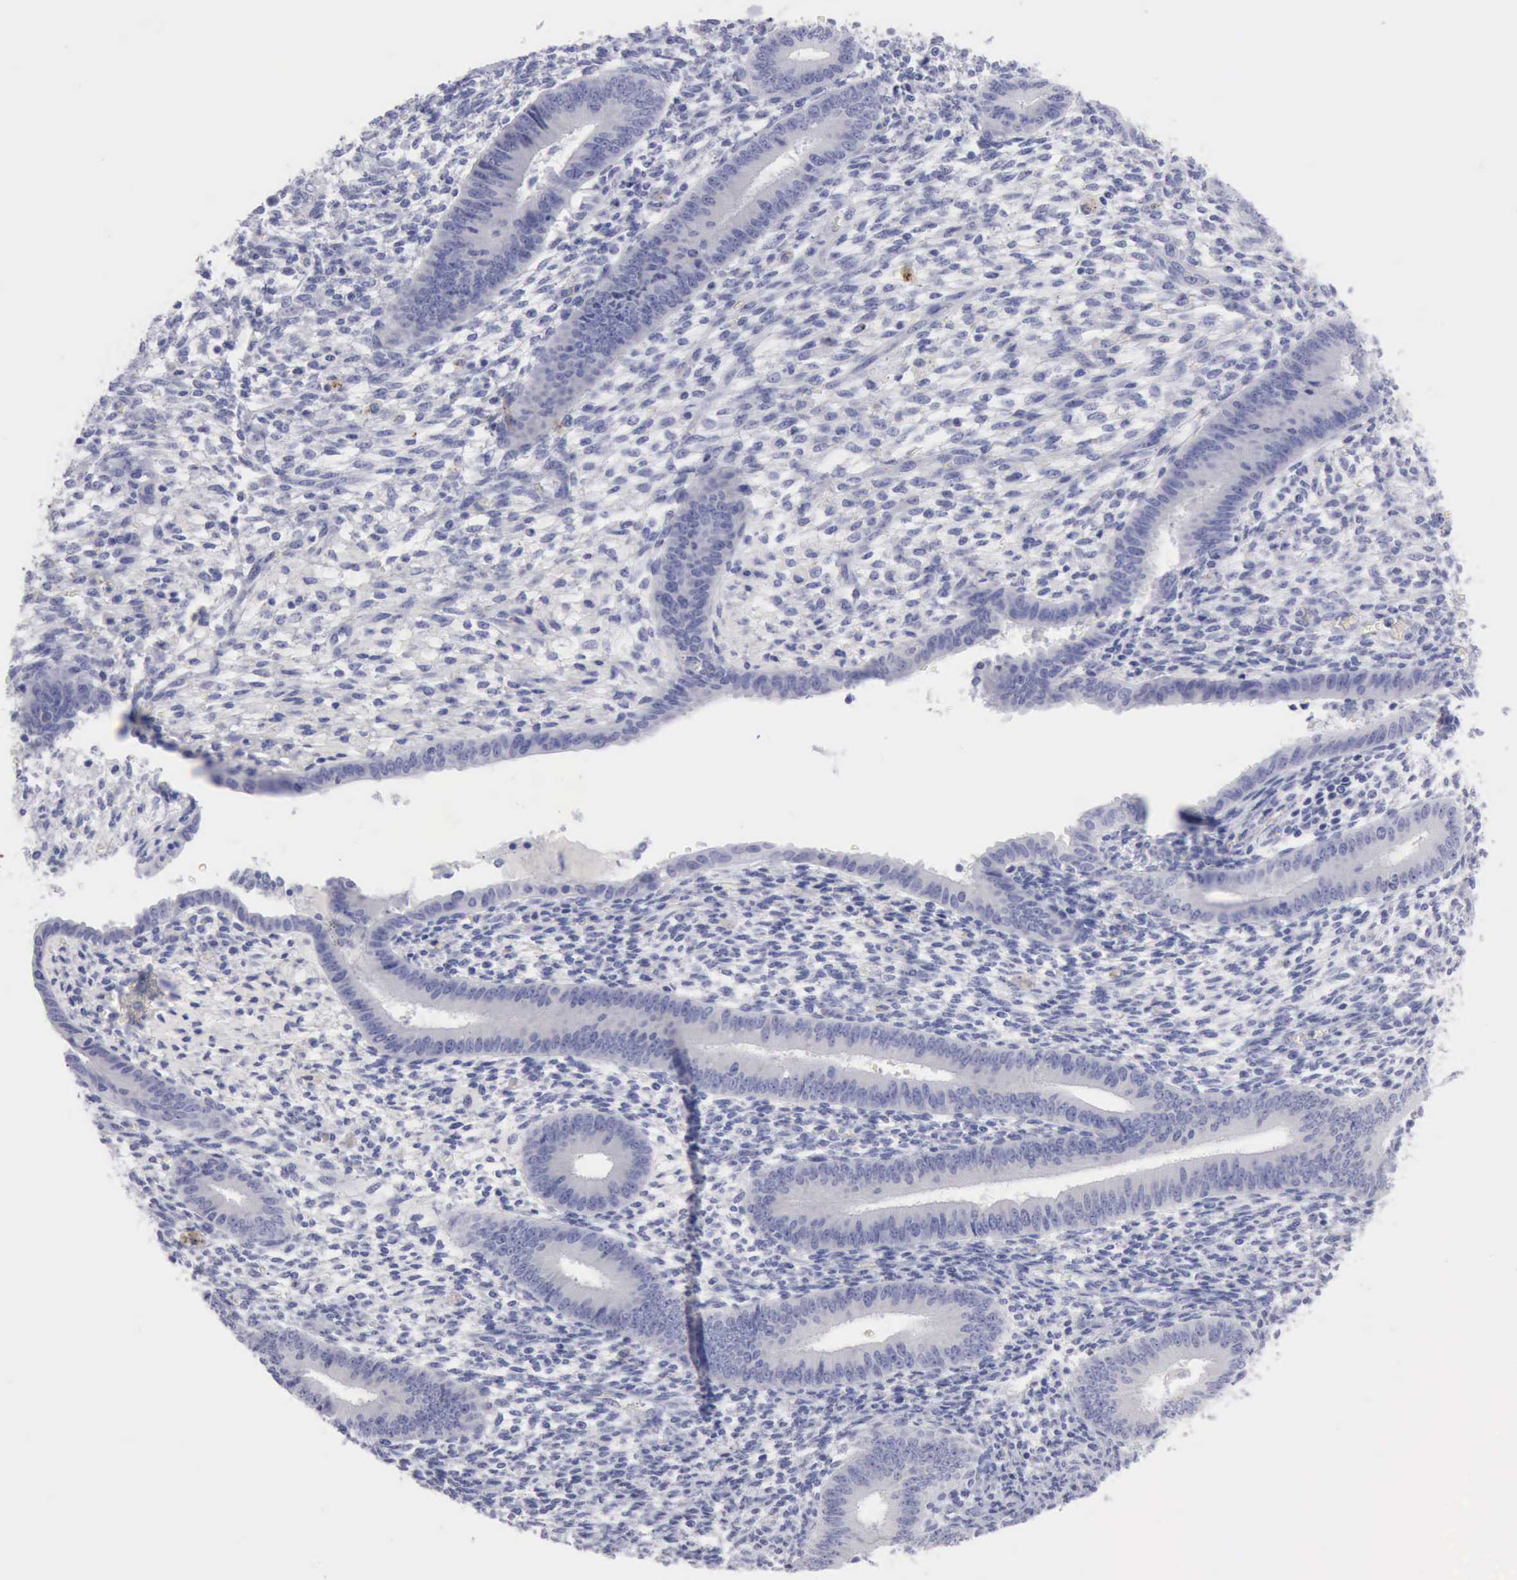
{"staining": {"intensity": "negative", "quantity": "none", "location": "none"}, "tissue": "endometrium", "cell_type": "Cells in endometrial stroma", "image_type": "normal", "snomed": [{"axis": "morphology", "description": "Normal tissue, NOS"}, {"axis": "topography", "description": "Endometrium"}], "caption": "Immunohistochemical staining of unremarkable human endometrium shows no significant expression in cells in endometrial stroma. (DAB immunohistochemistry (IHC) visualized using brightfield microscopy, high magnification).", "gene": "ANGEL1", "patient": {"sex": "female", "age": 42}}